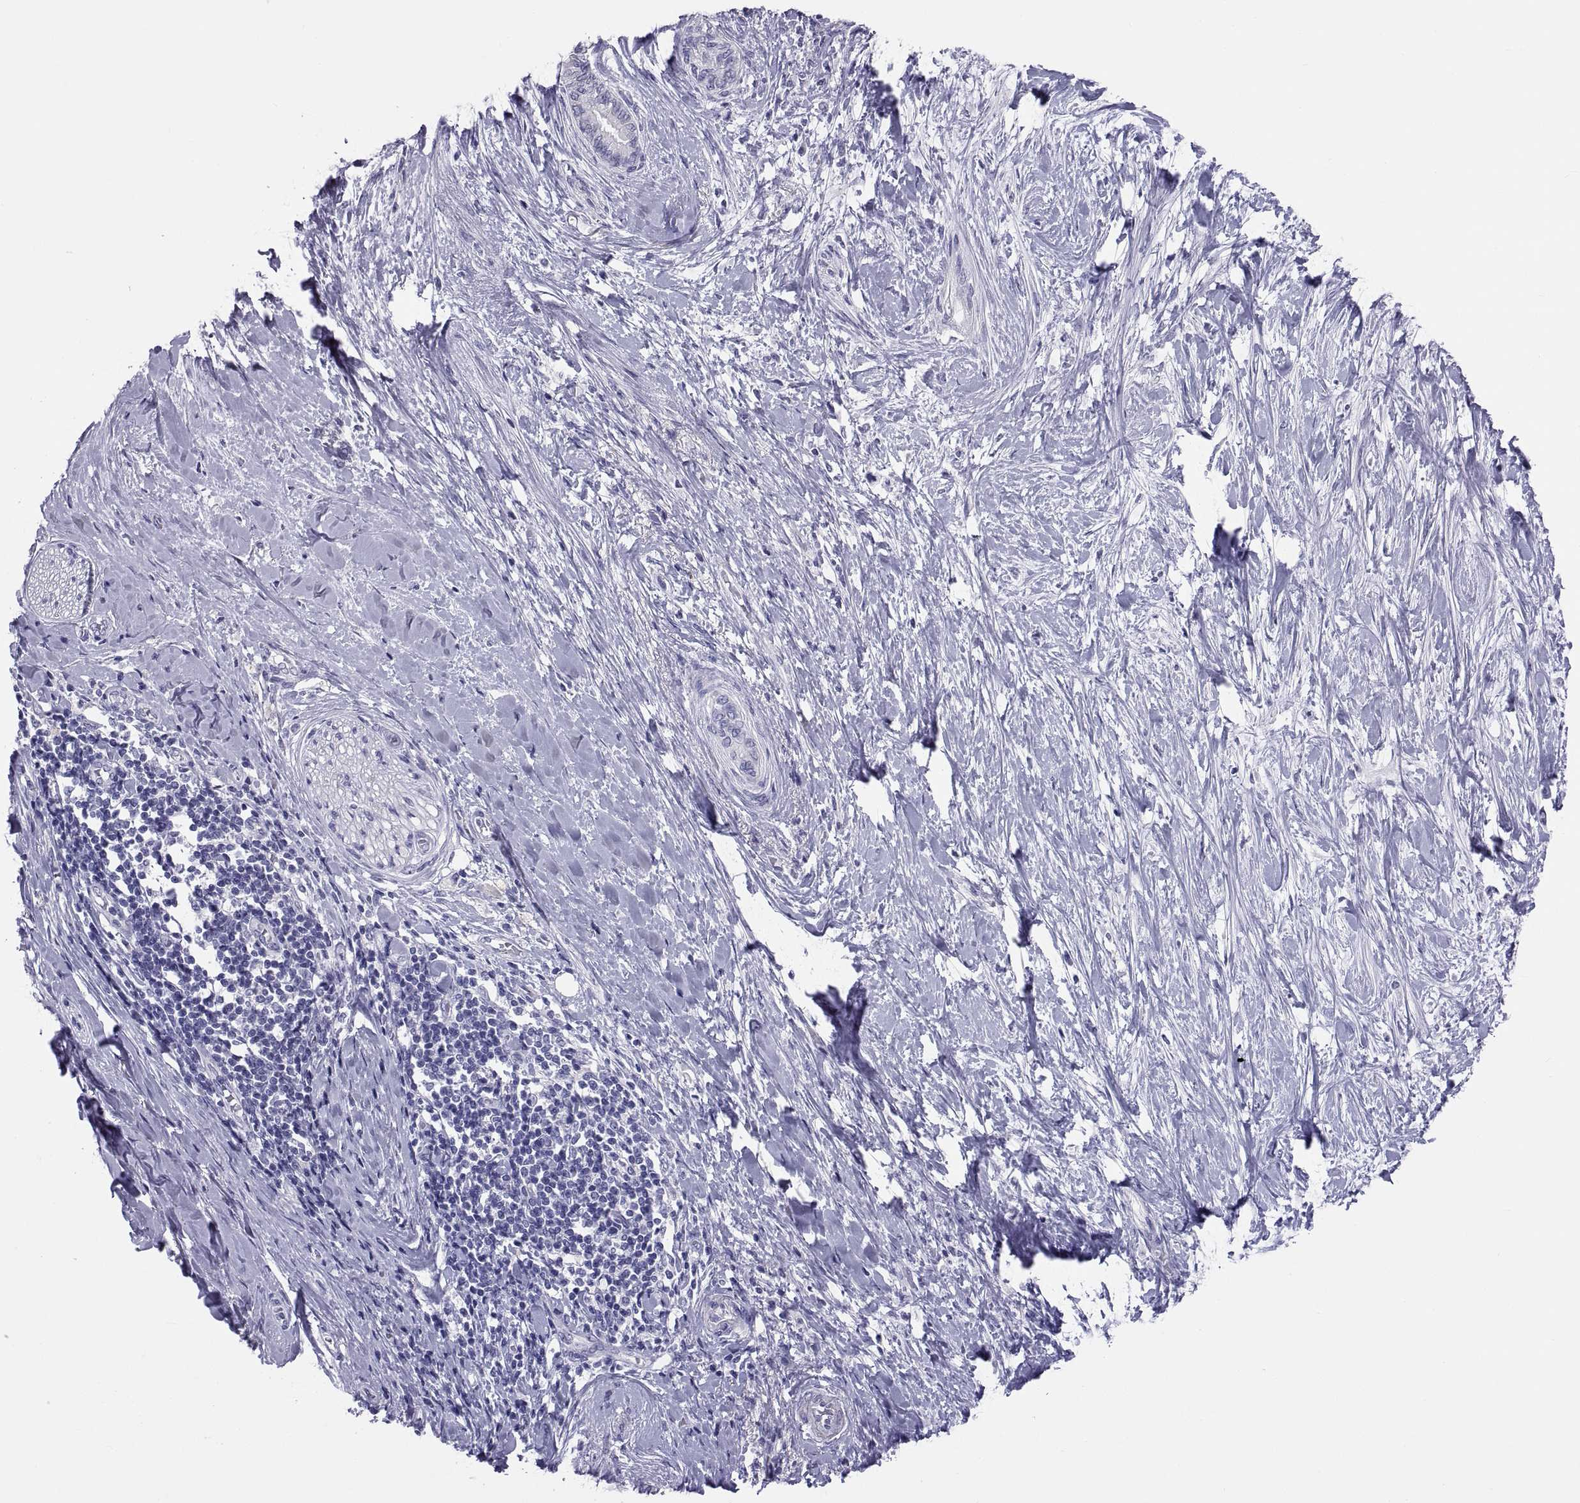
{"staining": {"intensity": "negative", "quantity": "none", "location": "none"}, "tissue": "pancreatic cancer", "cell_type": "Tumor cells", "image_type": "cancer", "snomed": [{"axis": "morphology", "description": "Normal tissue, NOS"}, {"axis": "morphology", "description": "Adenocarcinoma, NOS"}, {"axis": "topography", "description": "Pancreas"}, {"axis": "topography", "description": "Duodenum"}], "caption": "Micrograph shows no protein expression in tumor cells of pancreatic cancer (adenocarcinoma) tissue.", "gene": "FAM170A", "patient": {"sex": "female", "age": 60}}